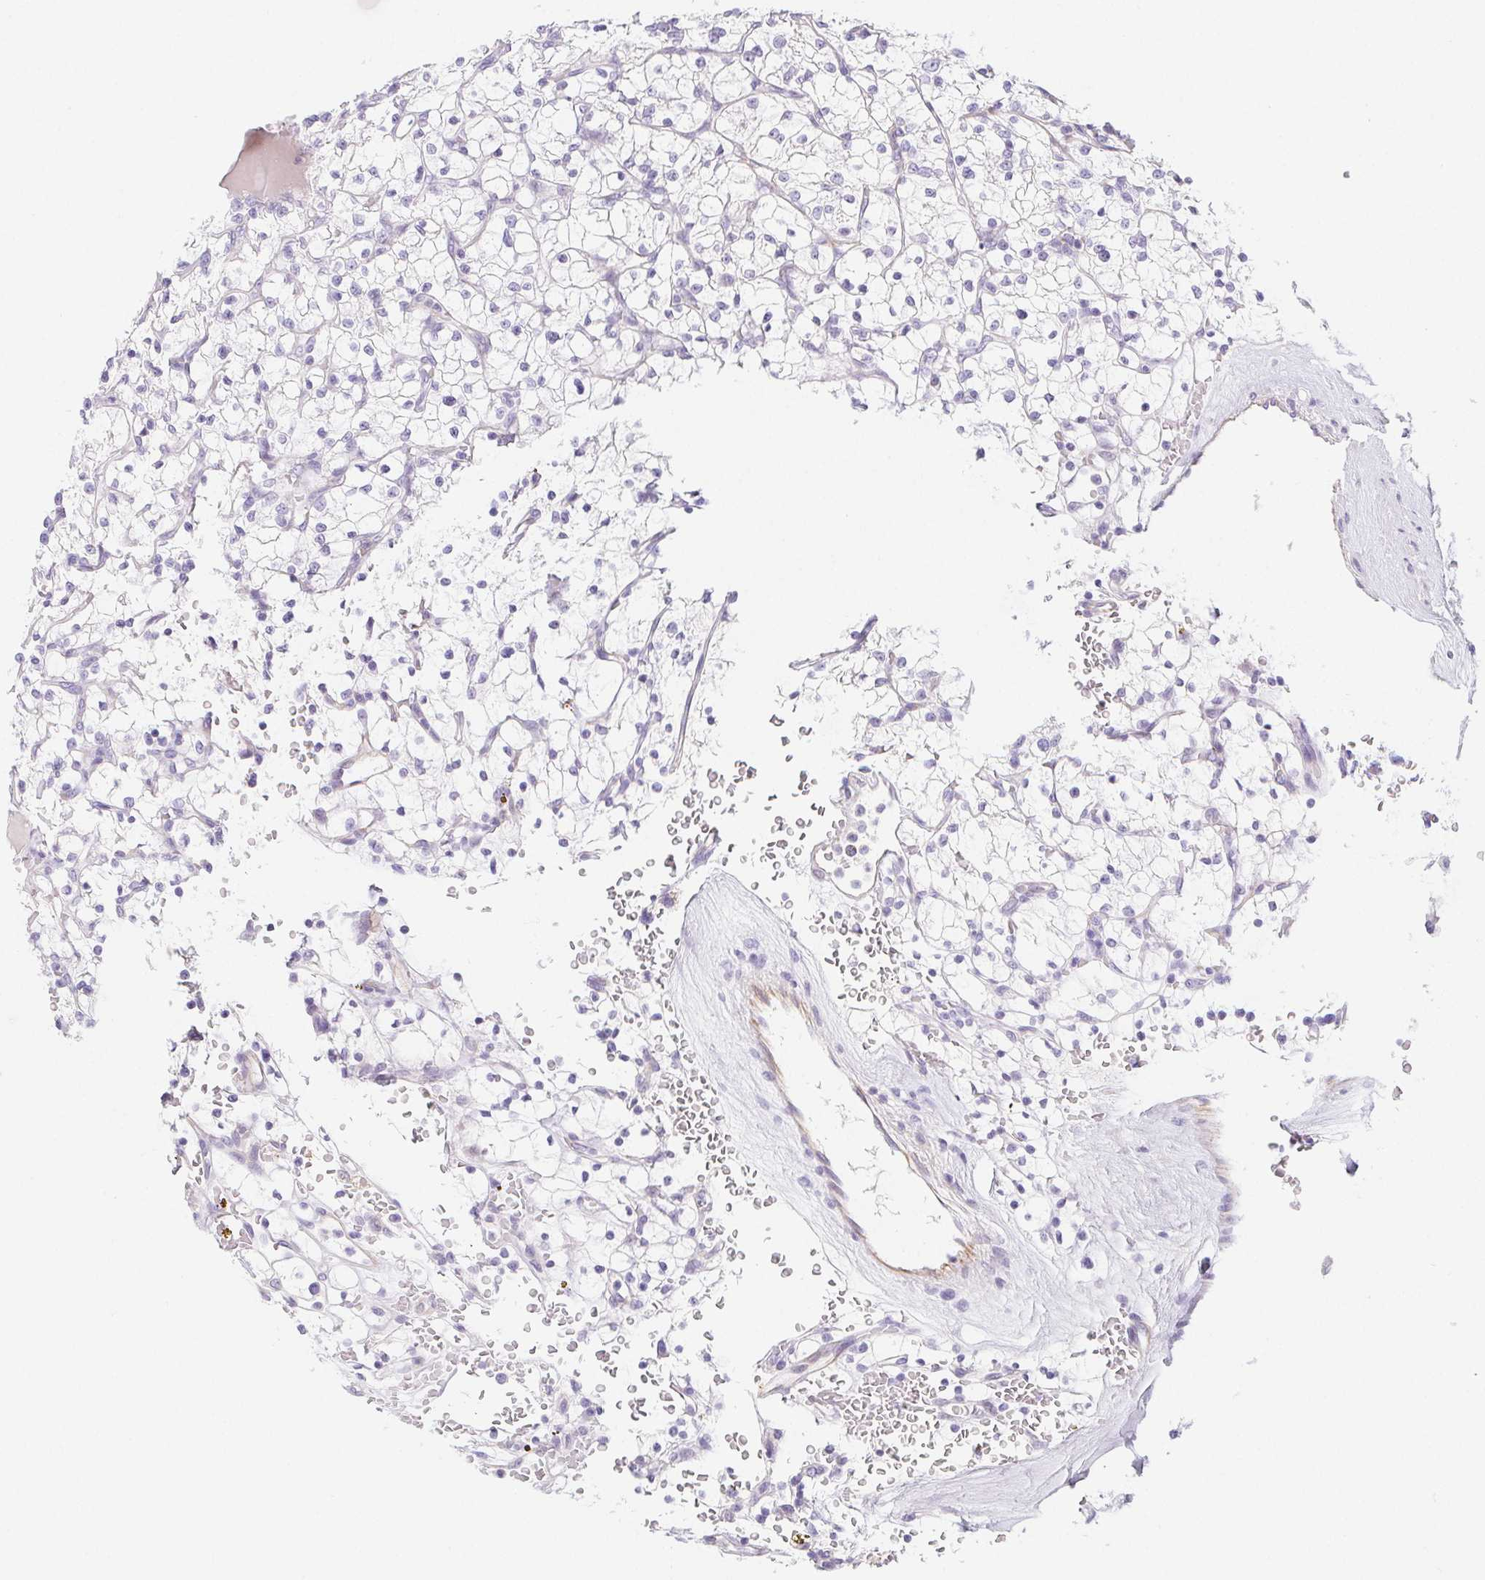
{"staining": {"intensity": "negative", "quantity": "none", "location": "none"}, "tissue": "renal cancer", "cell_type": "Tumor cells", "image_type": "cancer", "snomed": [{"axis": "morphology", "description": "Adenocarcinoma, NOS"}, {"axis": "topography", "description": "Kidney"}], "caption": "The histopathology image exhibits no significant staining in tumor cells of adenocarcinoma (renal). (Stains: DAB immunohistochemistry with hematoxylin counter stain, Microscopy: brightfield microscopy at high magnification).", "gene": "CYP21A2", "patient": {"sex": "female", "age": 64}}